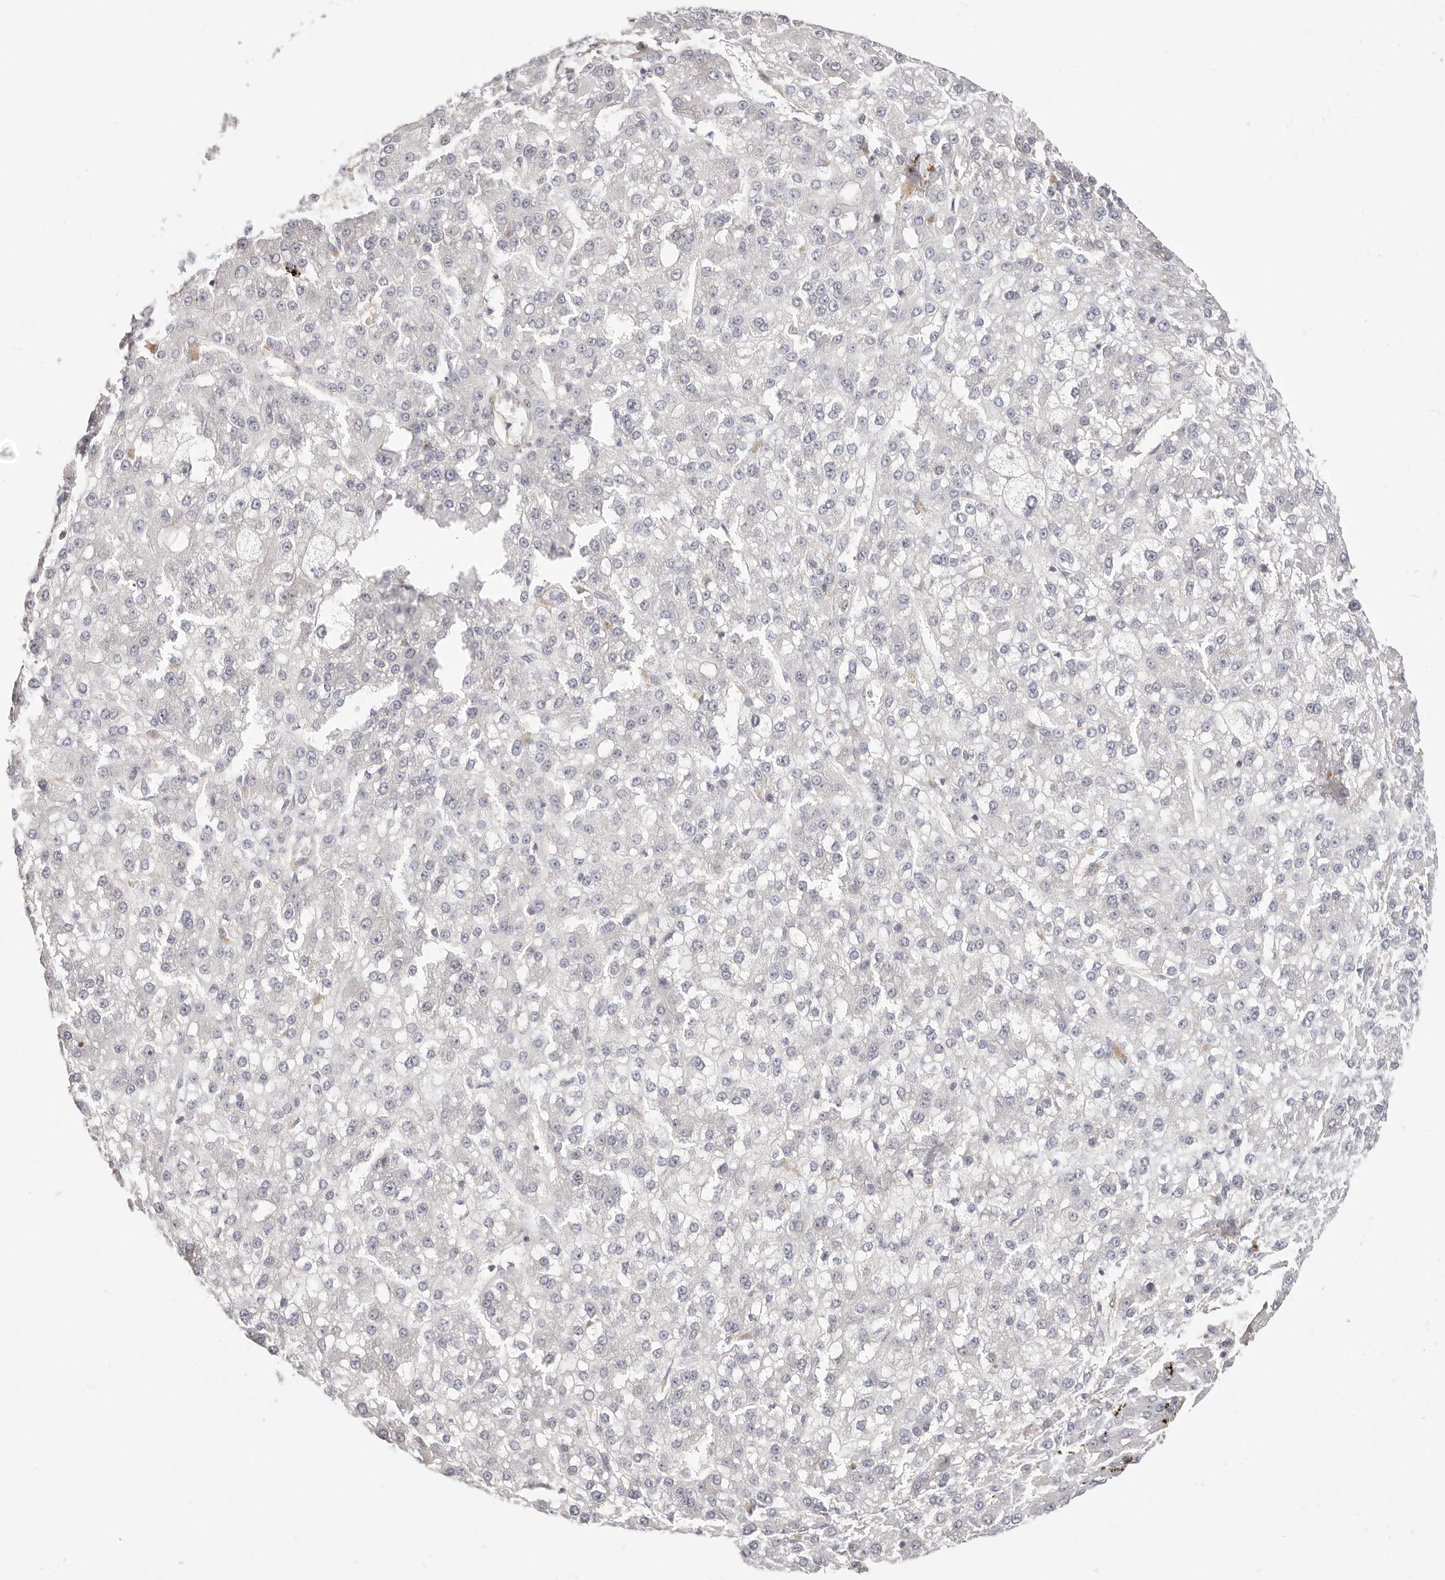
{"staining": {"intensity": "negative", "quantity": "none", "location": "none"}, "tissue": "liver cancer", "cell_type": "Tumor cells", "image_type": "cancer", "snomed": [{"axis": "morphology", "description": "Carcinoma, Hepatocellular, NOS"}, {"axis": "topography", "description": "Liver"}], "caption": "DAB immunohistochemical staining of human liver cancer exhibits no significant expression in tumor cells.", "gene": "DTNBP1", "patient": {"sex": "male", "age": 67}}